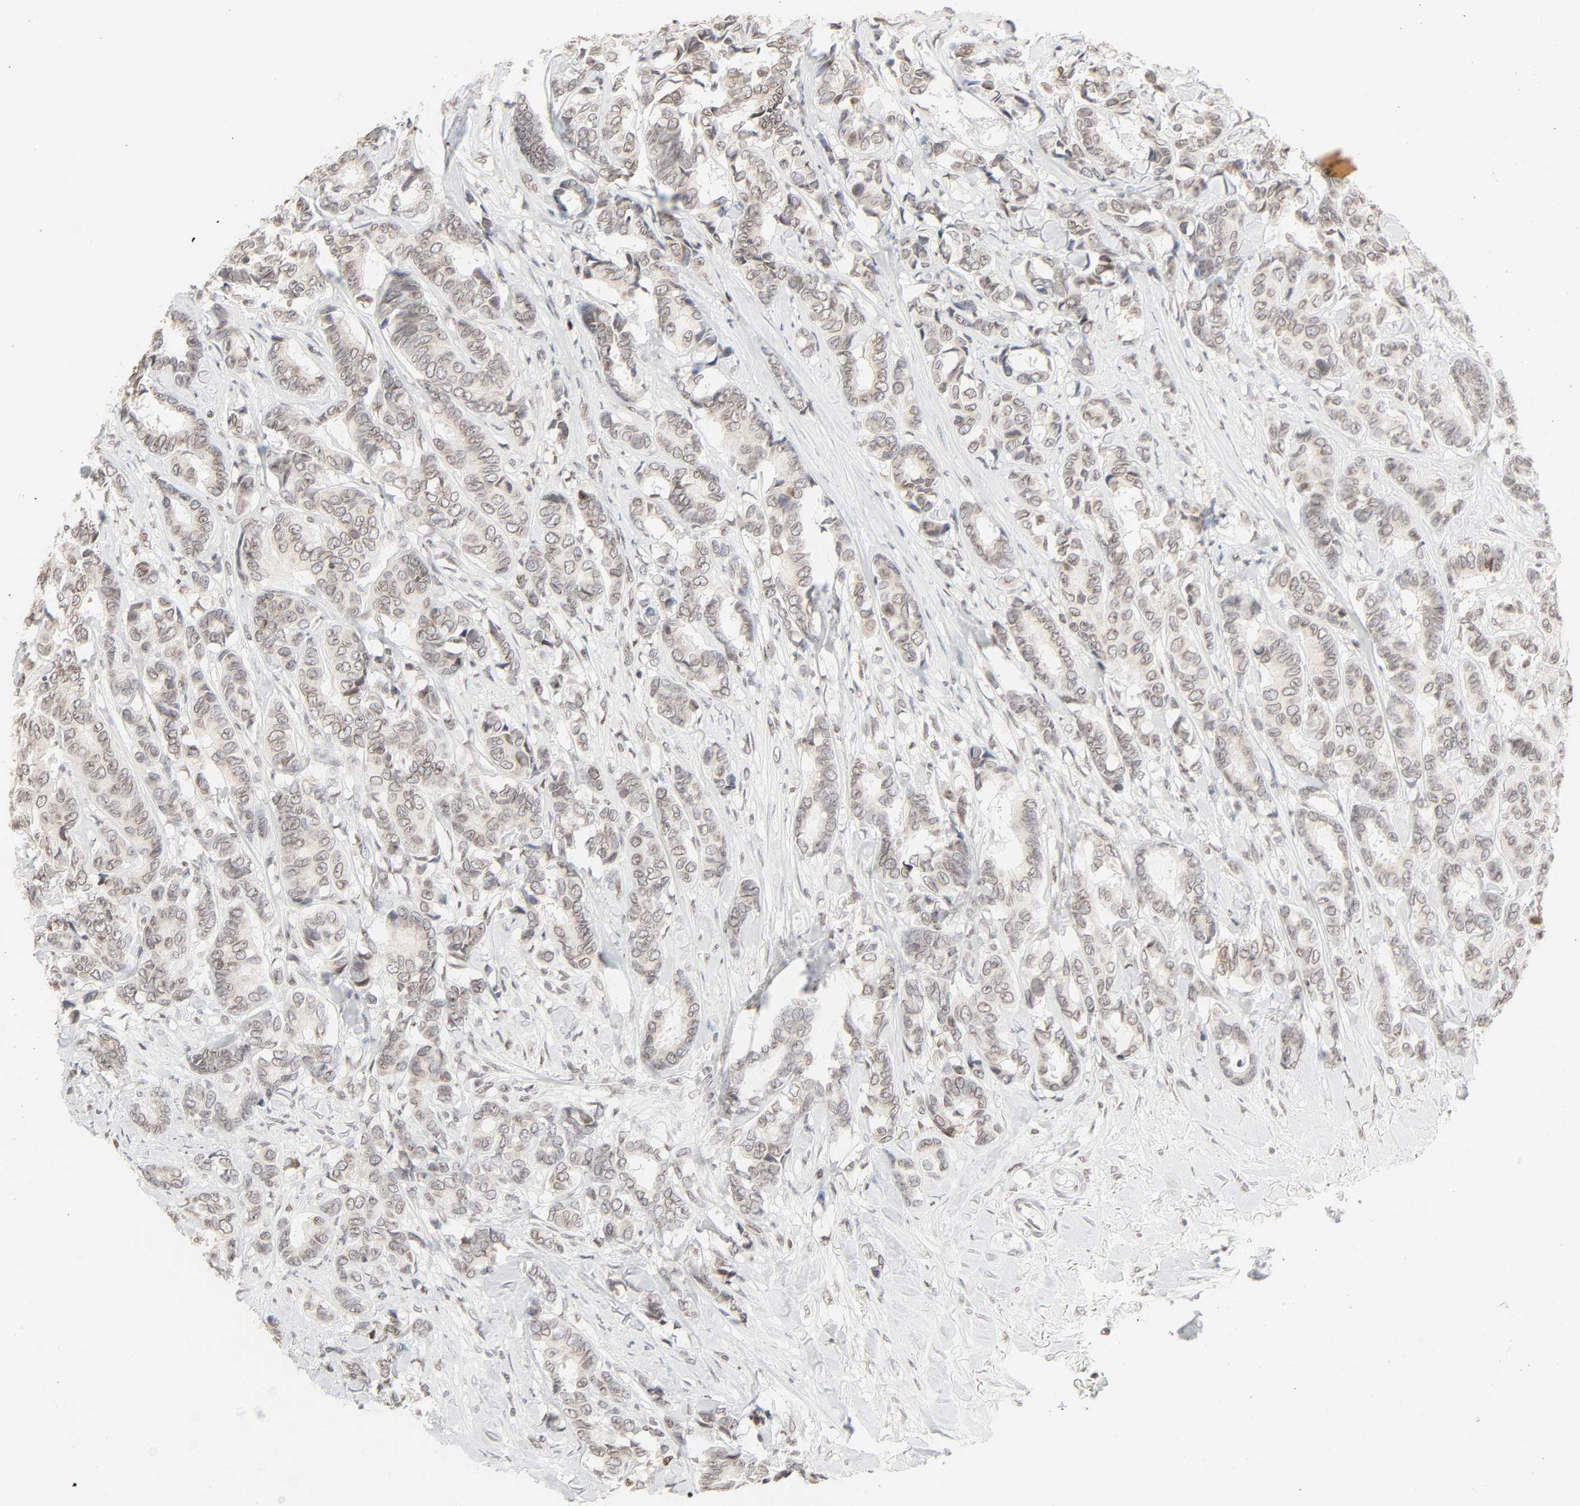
{"staining": {"intensity": "weak", "quantity": ">75%", "location": "cytoplasmic/membranous,nuclear"}, "tissue": "breast cancer", "cell_type": "Tumor cells", "image_type": "cancer", "snomed": [{"axis": "morphology", "description": "Duct carcinoma"}, {"axis": "topography", "description": "Breast"}], "caption": "This is an image of immunohistochemistry staining of breast cancer, which shows weak positivity in the cytoplasmic/membranous and nuclear of tumor cells.", "gene": "MAD1L1", "patient": {"sex": "female", "age": 87}}